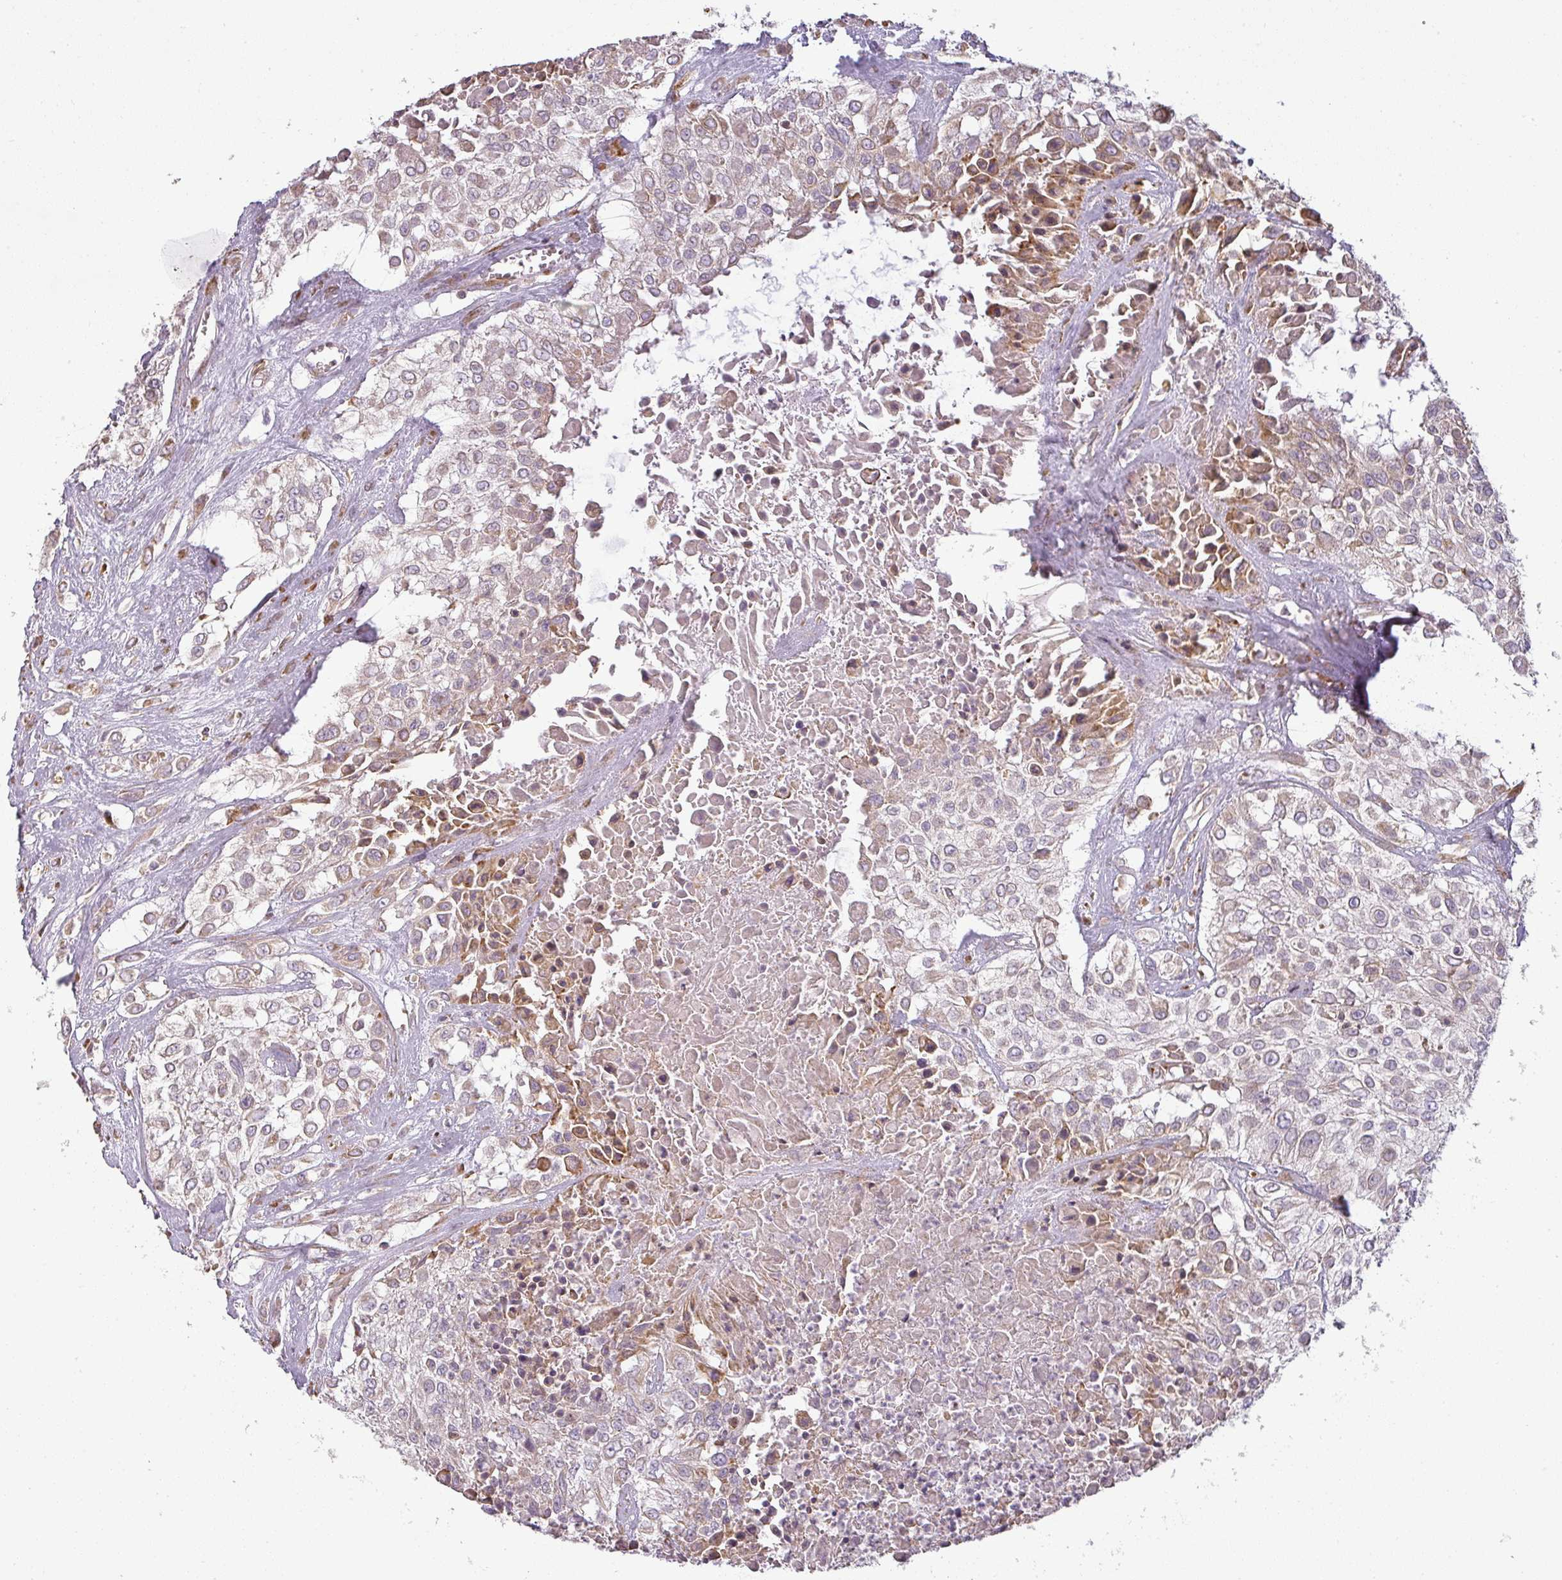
{"staining": {"intensity": "weak", "quantity": "<25%", "location": "cytoplasmic/membranous"}, "tissue": "urothelial cancer", "cell_type": "Tumor cells", "image_type": "cancer", "snomed": [{"axis": "morphology", "description": "Urothelial carcinoma, High grade"}, {"axis": "topography", "description": "Urinary bladder"}], "caption": "This image is of urothelial cancer stained with immunohistochemistry to label a protein in brown with the nuclei are counter-stained blue. There is no positivity in tumor cells.", "gene": "CCDC144A", "patient": {"sex": "male", "age": 67}}